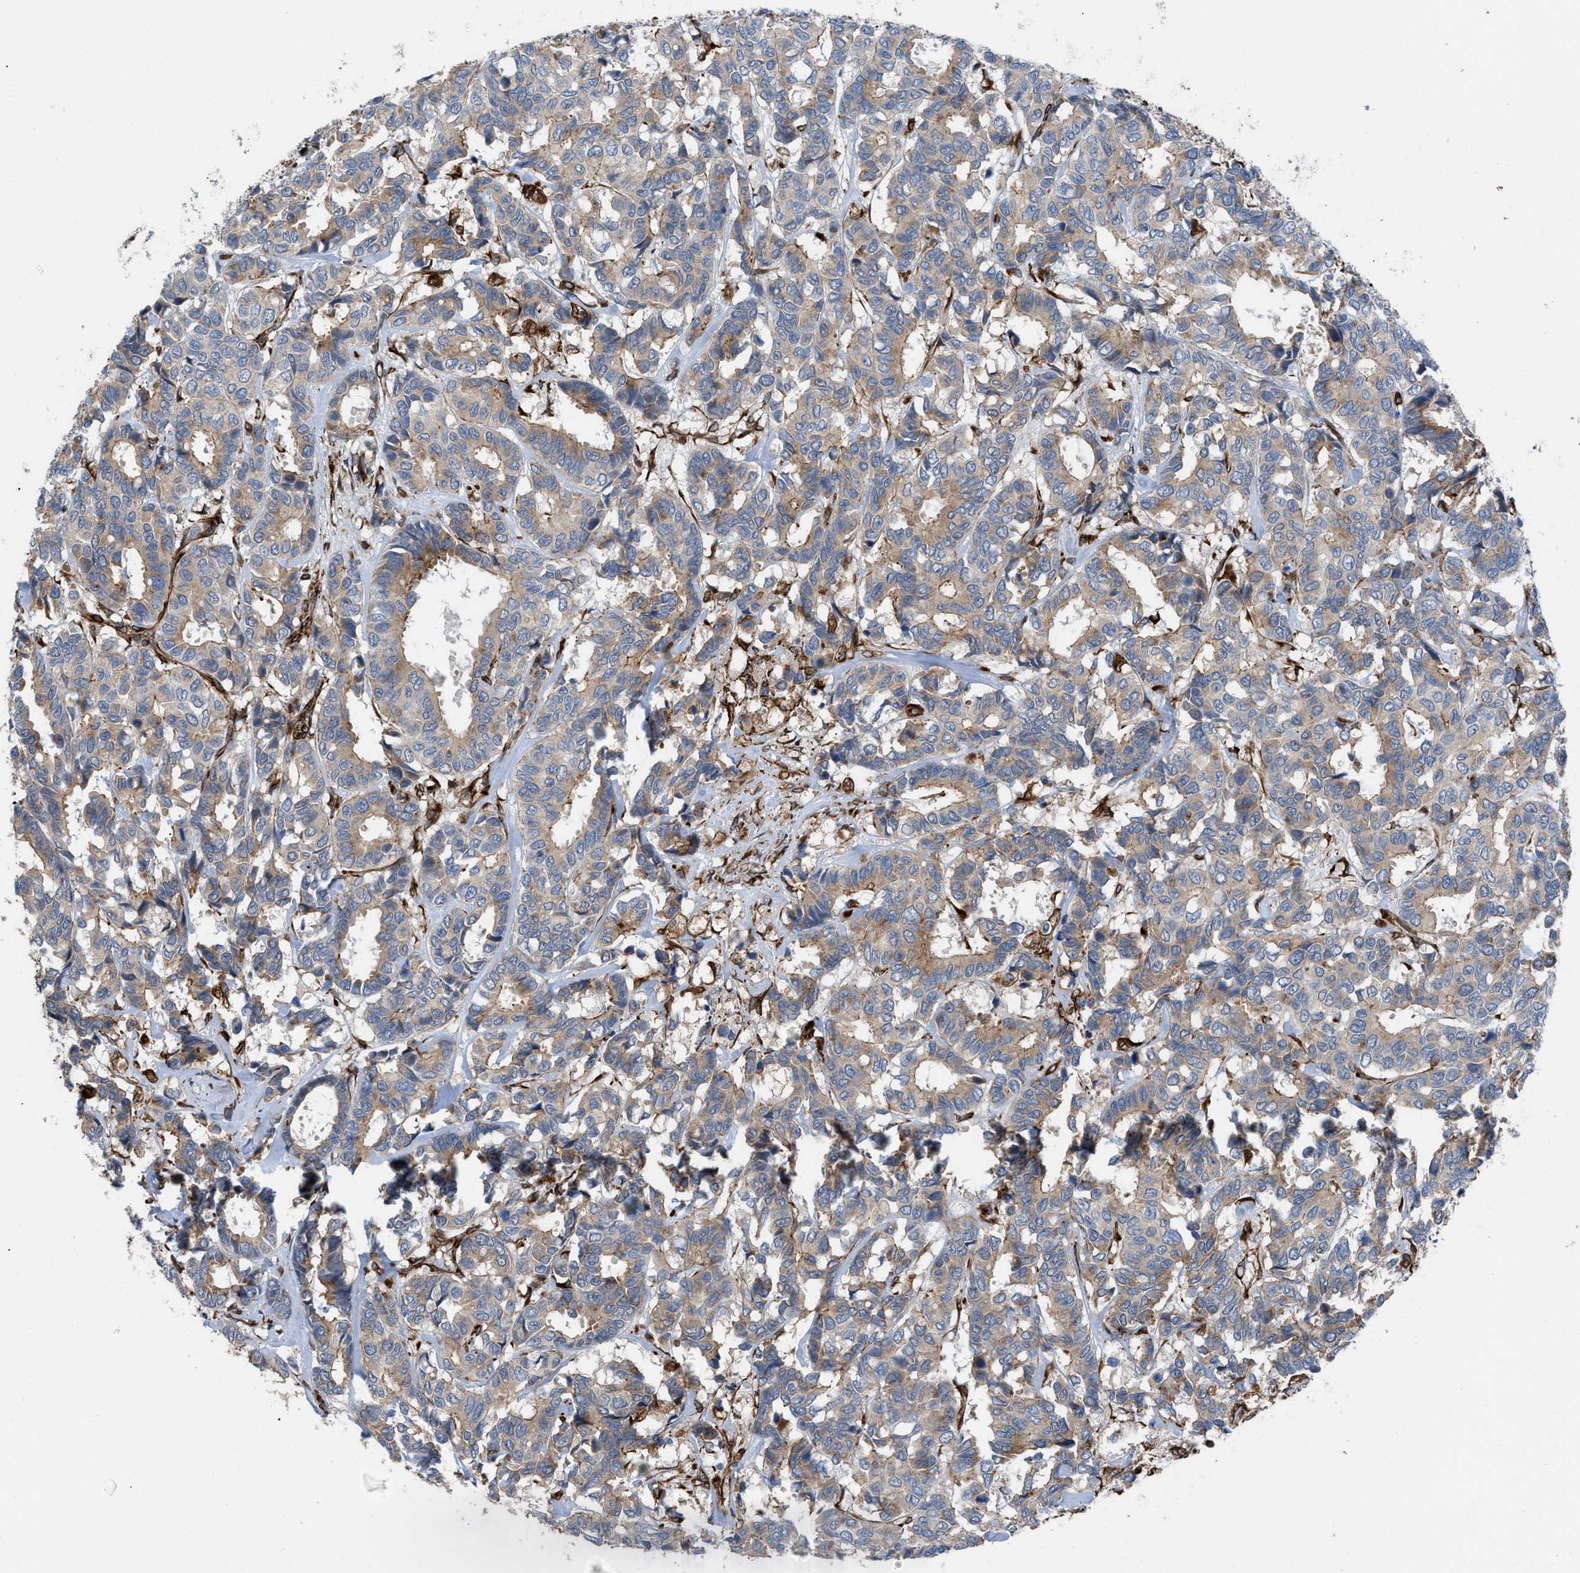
{"staining": {"intensity": "moderate", "quantity": ">75%", "location": "cytoplasmic/membranous"}, "tissue": "breast cancer", "cell_type": "Tumor cells", "image_type": "cancer", "snomed": [{"axis": "morphology", "description": "Duct carcinoma"}, {"axis": "topography", "description": "Breast"}], "caption": "IHC image of neoplastic tissue: human breast infiltrating ductal carcinoma stained using IHC shows medium levels of moderate protein expression localized specifically in the cytoplasmic/membranous of tumor cells, appearing as a cytoplasmic/membranous brown color.", "gene": "PTPRE", "patient": {"sex": "female", "age": 87}}